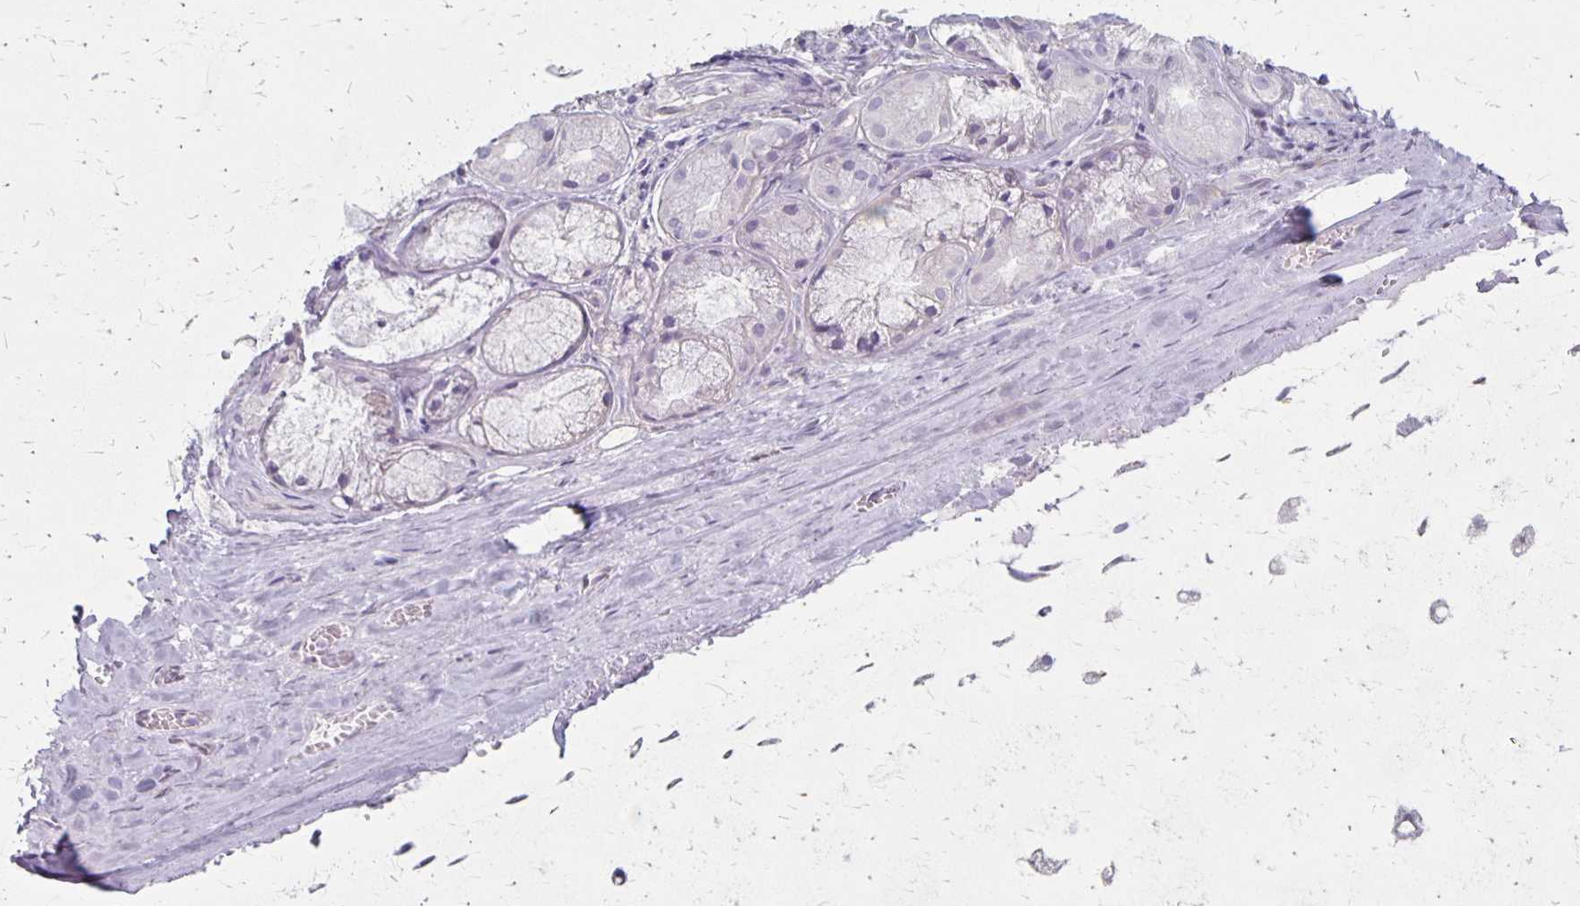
{"staining": {"intensity": "negative", "quantity": "none", "location": "none"}, "tissue": "soft tissue", "cell_type": "Chondrocytes", "image_type": "normal", "snomed": [{"axis": "morphology", "description": "Normal tissue, NOS"}, {"axis": "topography", "description": "Cartilage tissue"}, {"axis": "topography", "description": "Nasopharynx"}, {"axis": "topography", "description": "Thyroid gland"}], "caption": "Immunohistochemistry micrograph of normal soft tissue: human soft tissue stained with DAB demonstrates no significant protein expression in chondrocytes.", "gene": "HOMER1", "patient": {"sex": "male", "age": 63}}